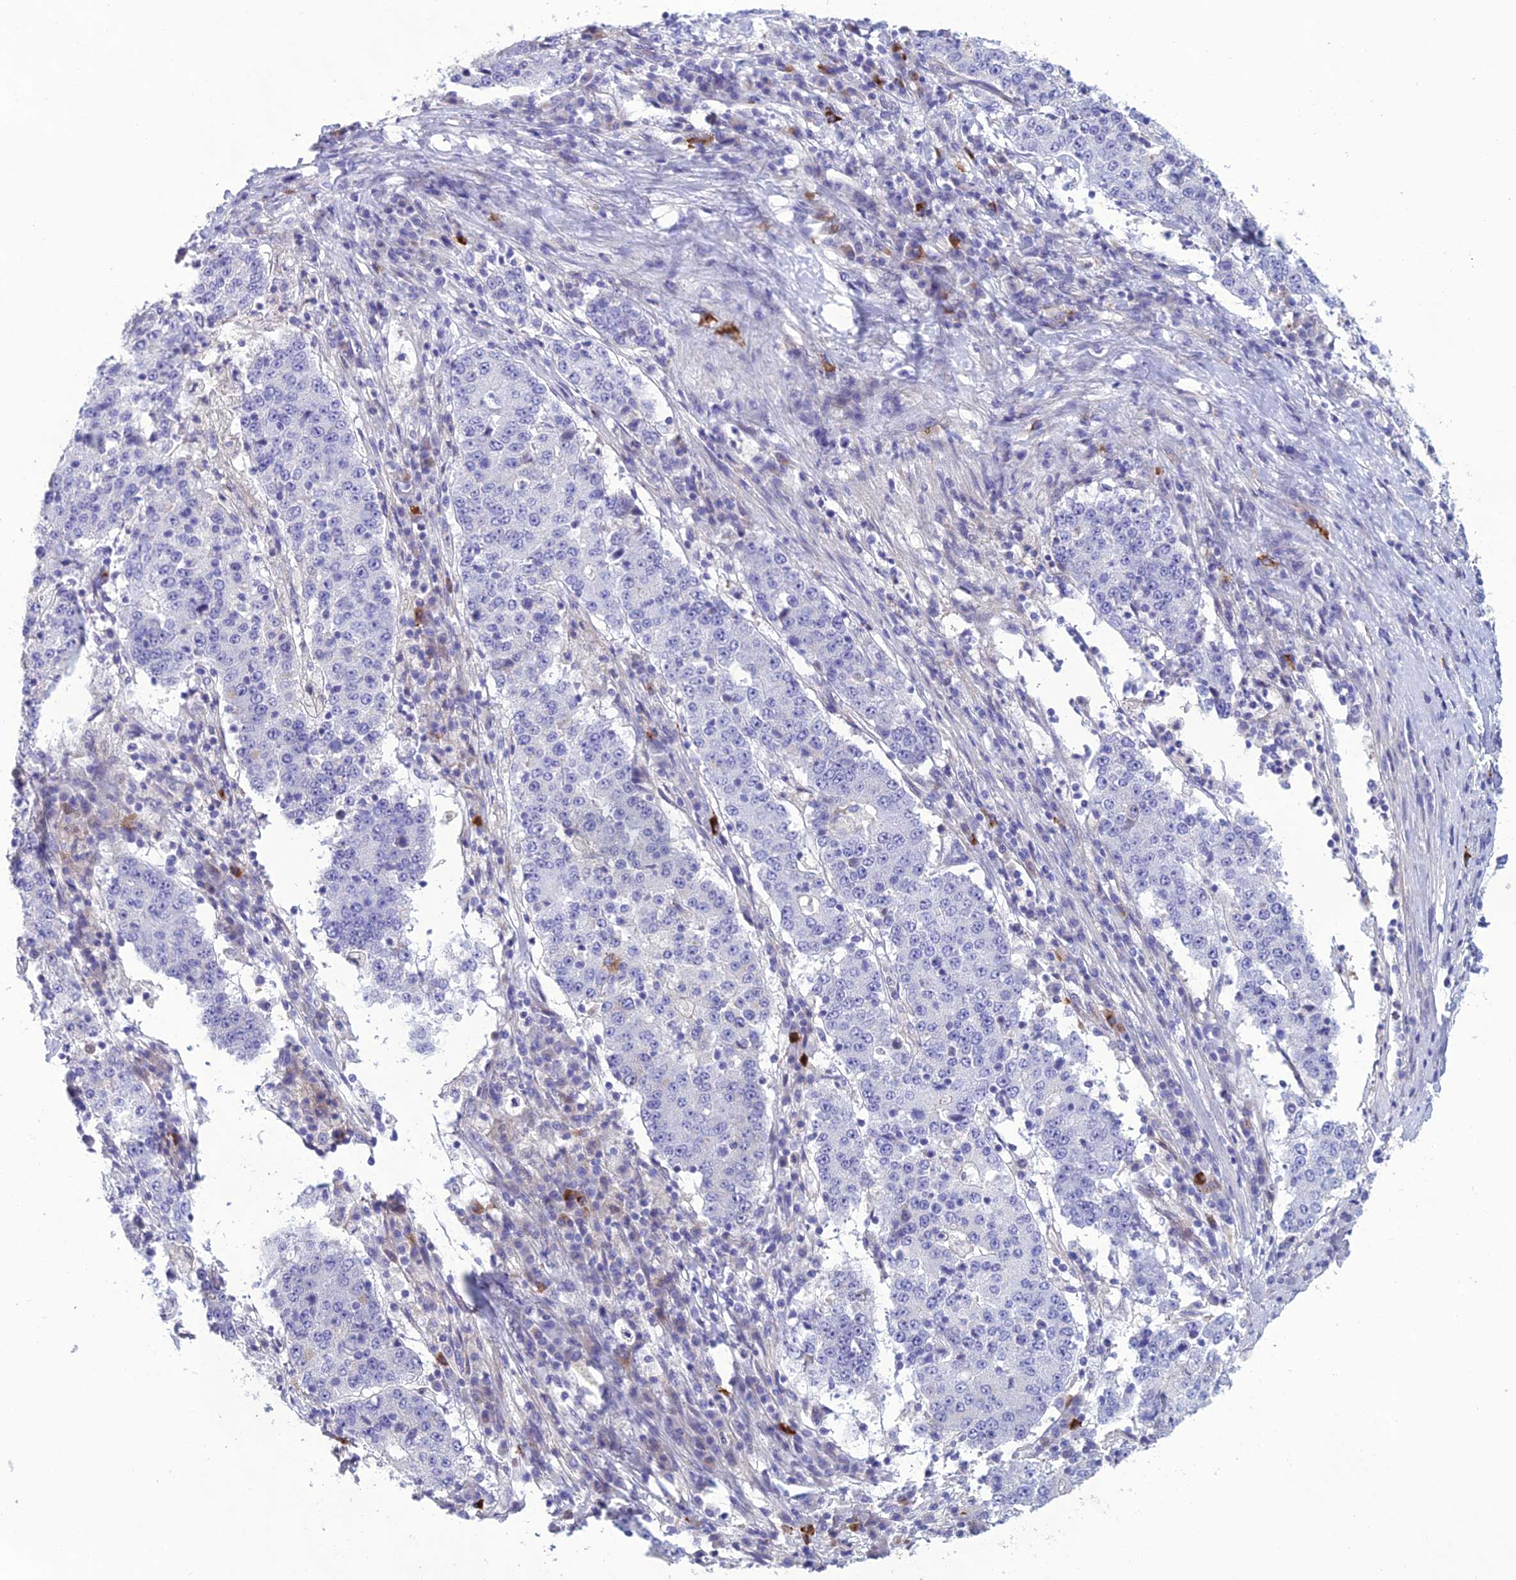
{"staining": {"intensity": "negative", "quantity": "none", "location": "none"}, "tissue": "stomach cancer", "cell_type": "Tumor cells", "image_type": "cancer", "snomed": [{"axis": "morphology", "description": "Adenocarcinoma, NOS"}, {"axis": "topography", "description": "Stomach"}], "caption": "Stomach cancer (adenocarcinoma) was stained to show a protein in brown. There is no significant positivity in tumor cells.", "gene": "OR56B1", "patient": {"sex": "male", "age": 59}}